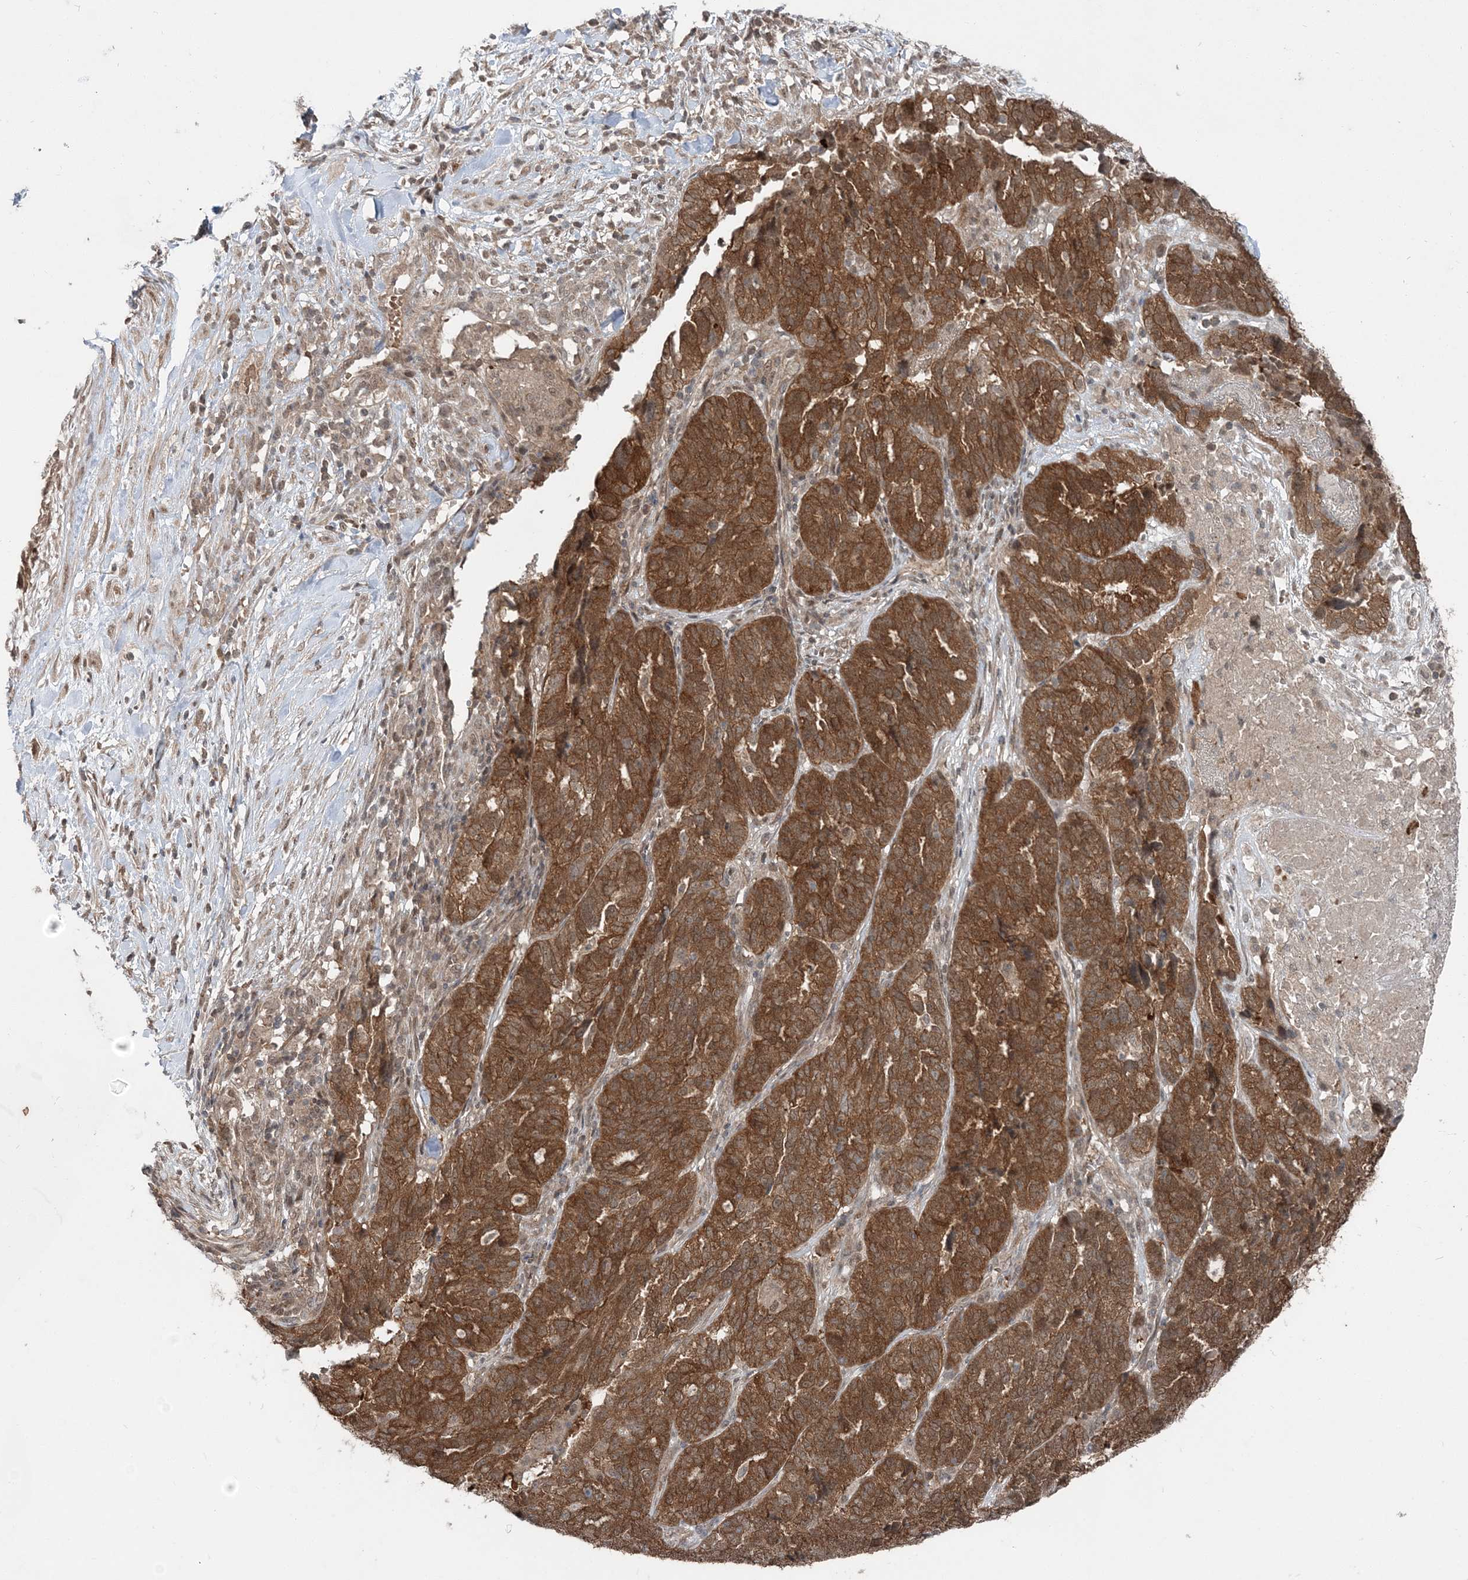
{"staining": {"intensity": "strong", "quantity": ">75%", "location": "cytoplasmic/membranous"}, "tissue": "ovarian cancer", "cell_type": "Tumor cells", "image_type": "cancer", "snomed": [{"axis": "morphology", "description": "Cystadenocarcinoma, serous, NOS"}, {"axis": "topography", "description": "Ovary"}], "caption": "Ovarian cancer (serous cystadenocarcinoma) was stained to show a protein in brown. There is high levels of strong cytoplasmic/membranous staining in about >75% of tumor cells. The protein of interest is shown in brown color, while the nuclei are stained blue.", "gene": "FBXL17", "patient": {"sex": "female", "age": 59}}